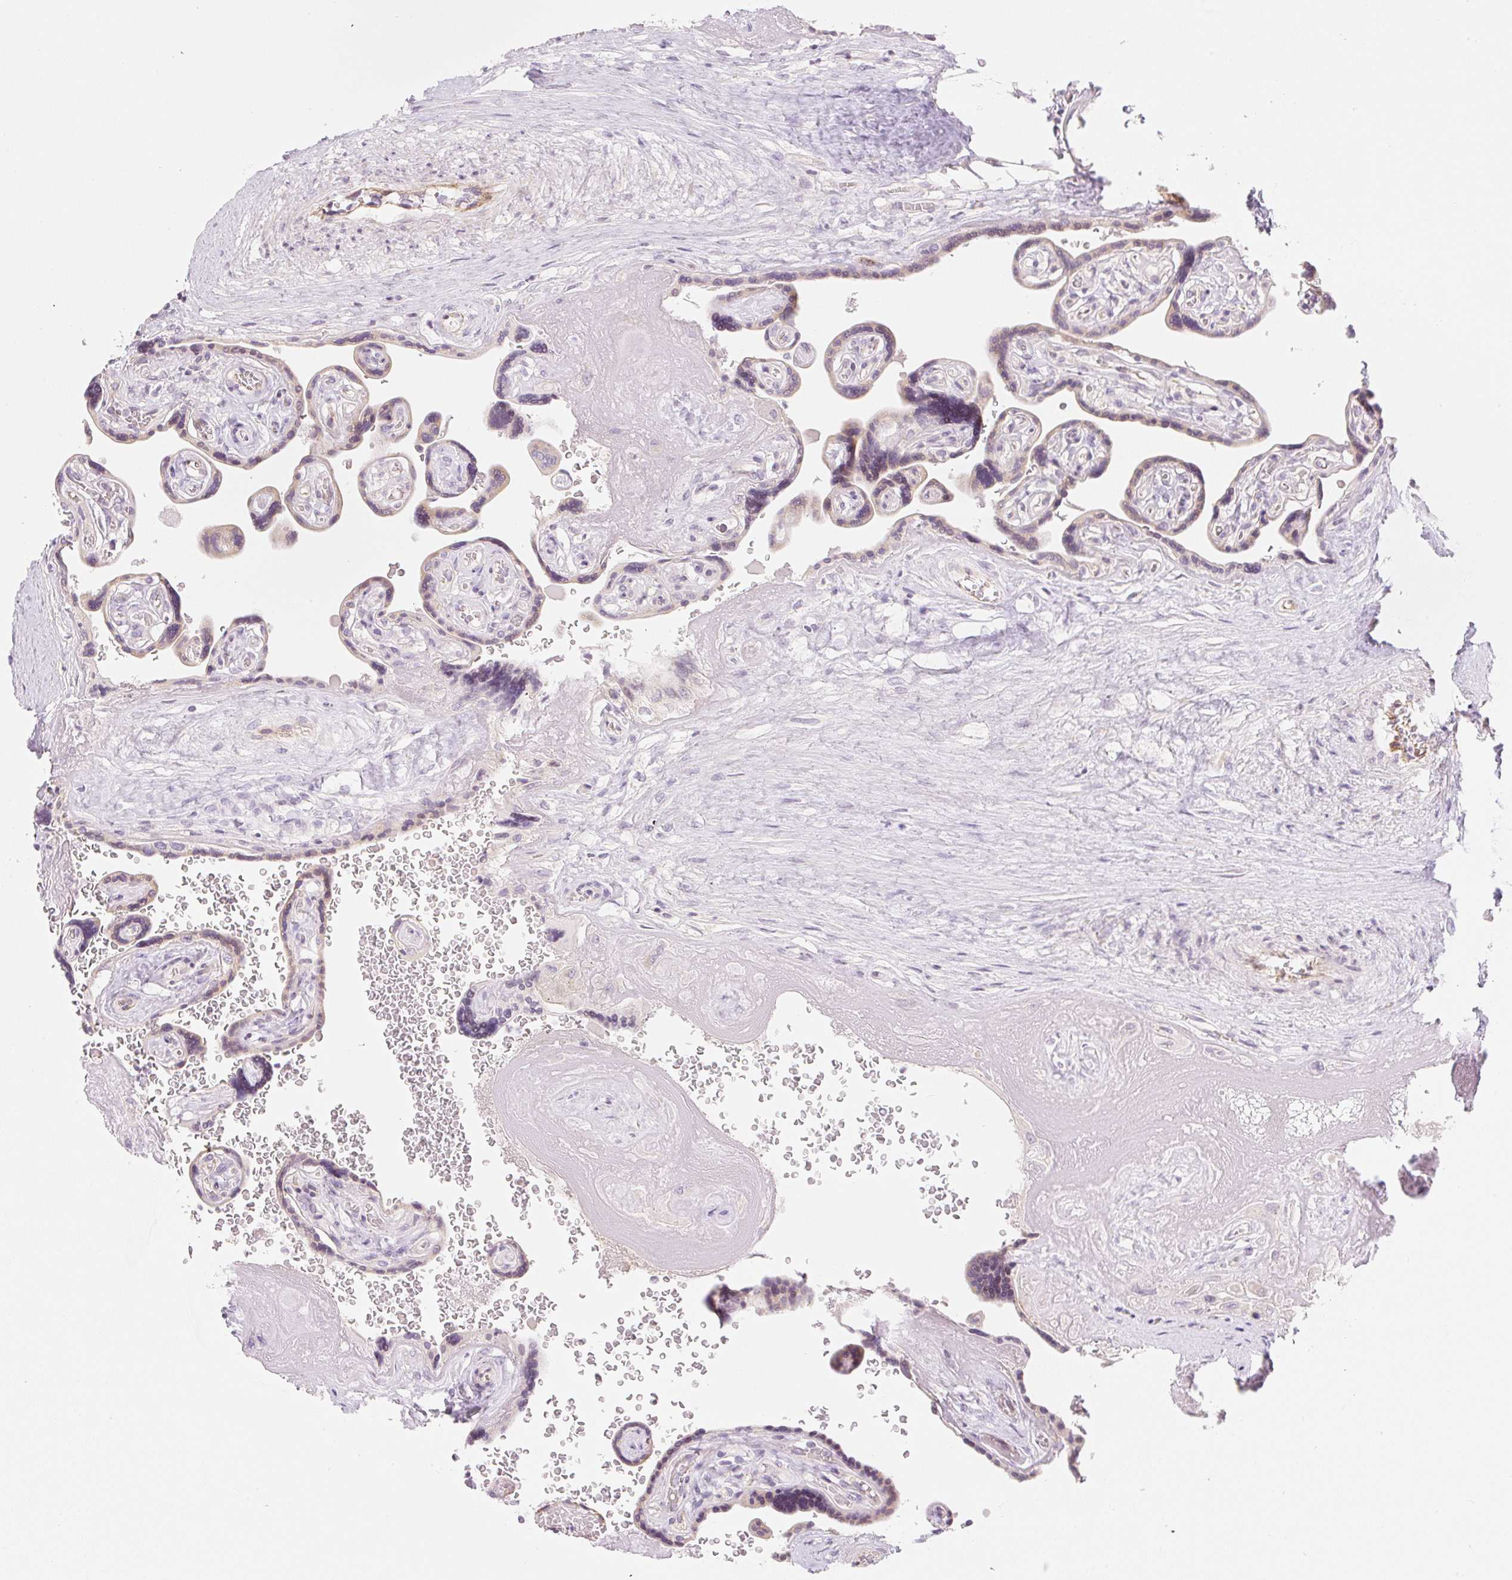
{"staining": {"intensity": "negative", "quantity": "none", "location": "none"}, "tissue": "placenta", "cell_type": "Decidual cells", "image_type": "normal", "snomed": [{"axis": "morphology", "description": "Normal tissue, NOS"}, {"axis": "topography", "description": "Placenta"}], "caption": "Protein analysis of unremarkable placenta shows no significant staining in decidual cells.", "gene": "CASKIN1", "patient": {"sex": "female", "age": 32}}